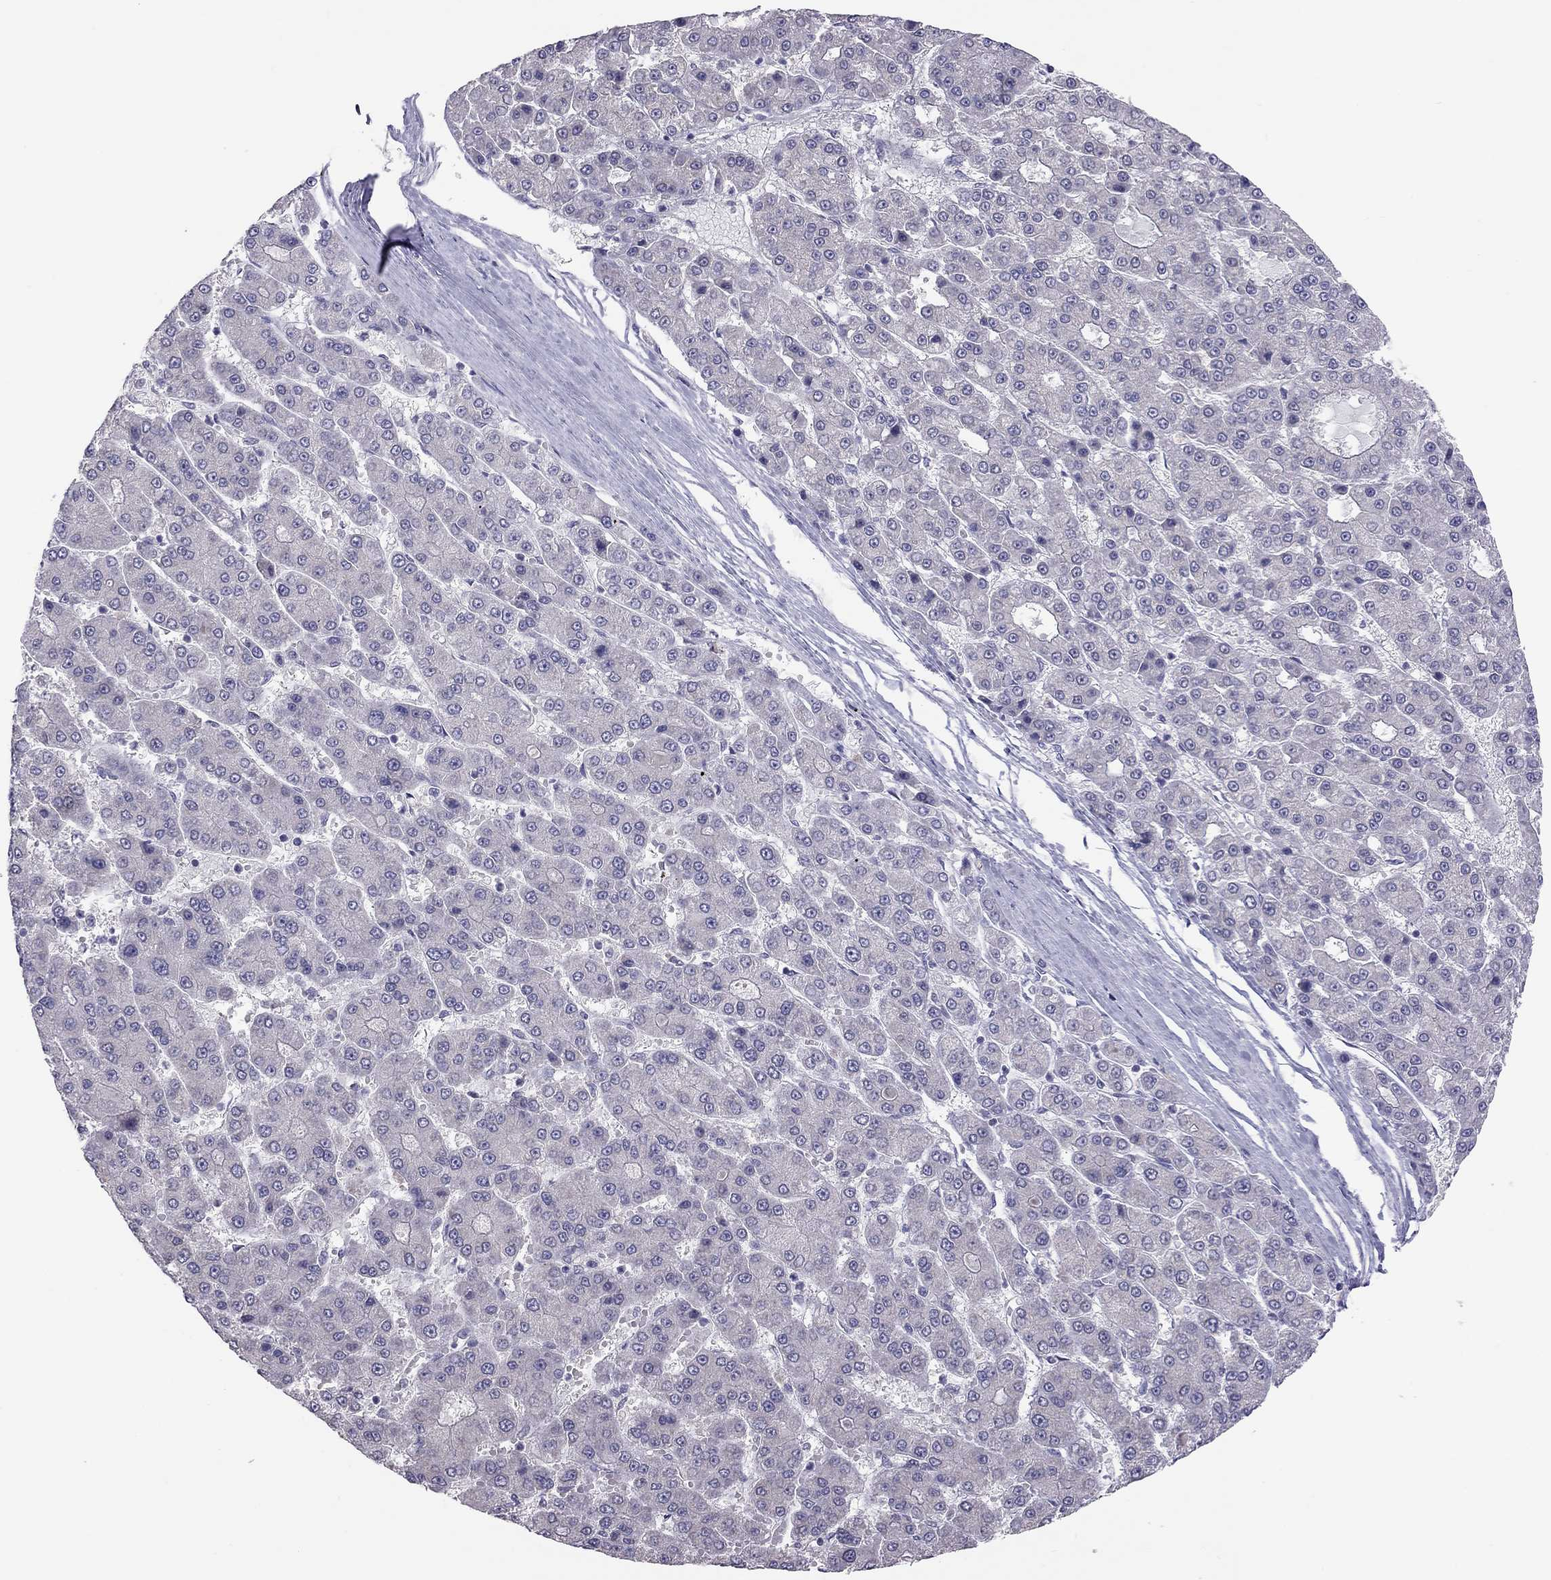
{"staining": {"intensity": "negative", "quantity": "none", "location": "none"}, "tissue": "liver cancer", "cell_type": "Tumor cells", "image_type": "cancer", "snomed": [{"axis": "morphology", "description": "Carcinoma, Hepatocellular, NOS"}, {"axis": "topography", "description": "Liver"}], "caption": "This is a histopathology image of IHC staining of liver cancer (hepatocellular carcinoma), which shows no positivity in tumor cells.", "gene": "HSF2BP", "patient": {"sex": "male", "age": 70}}